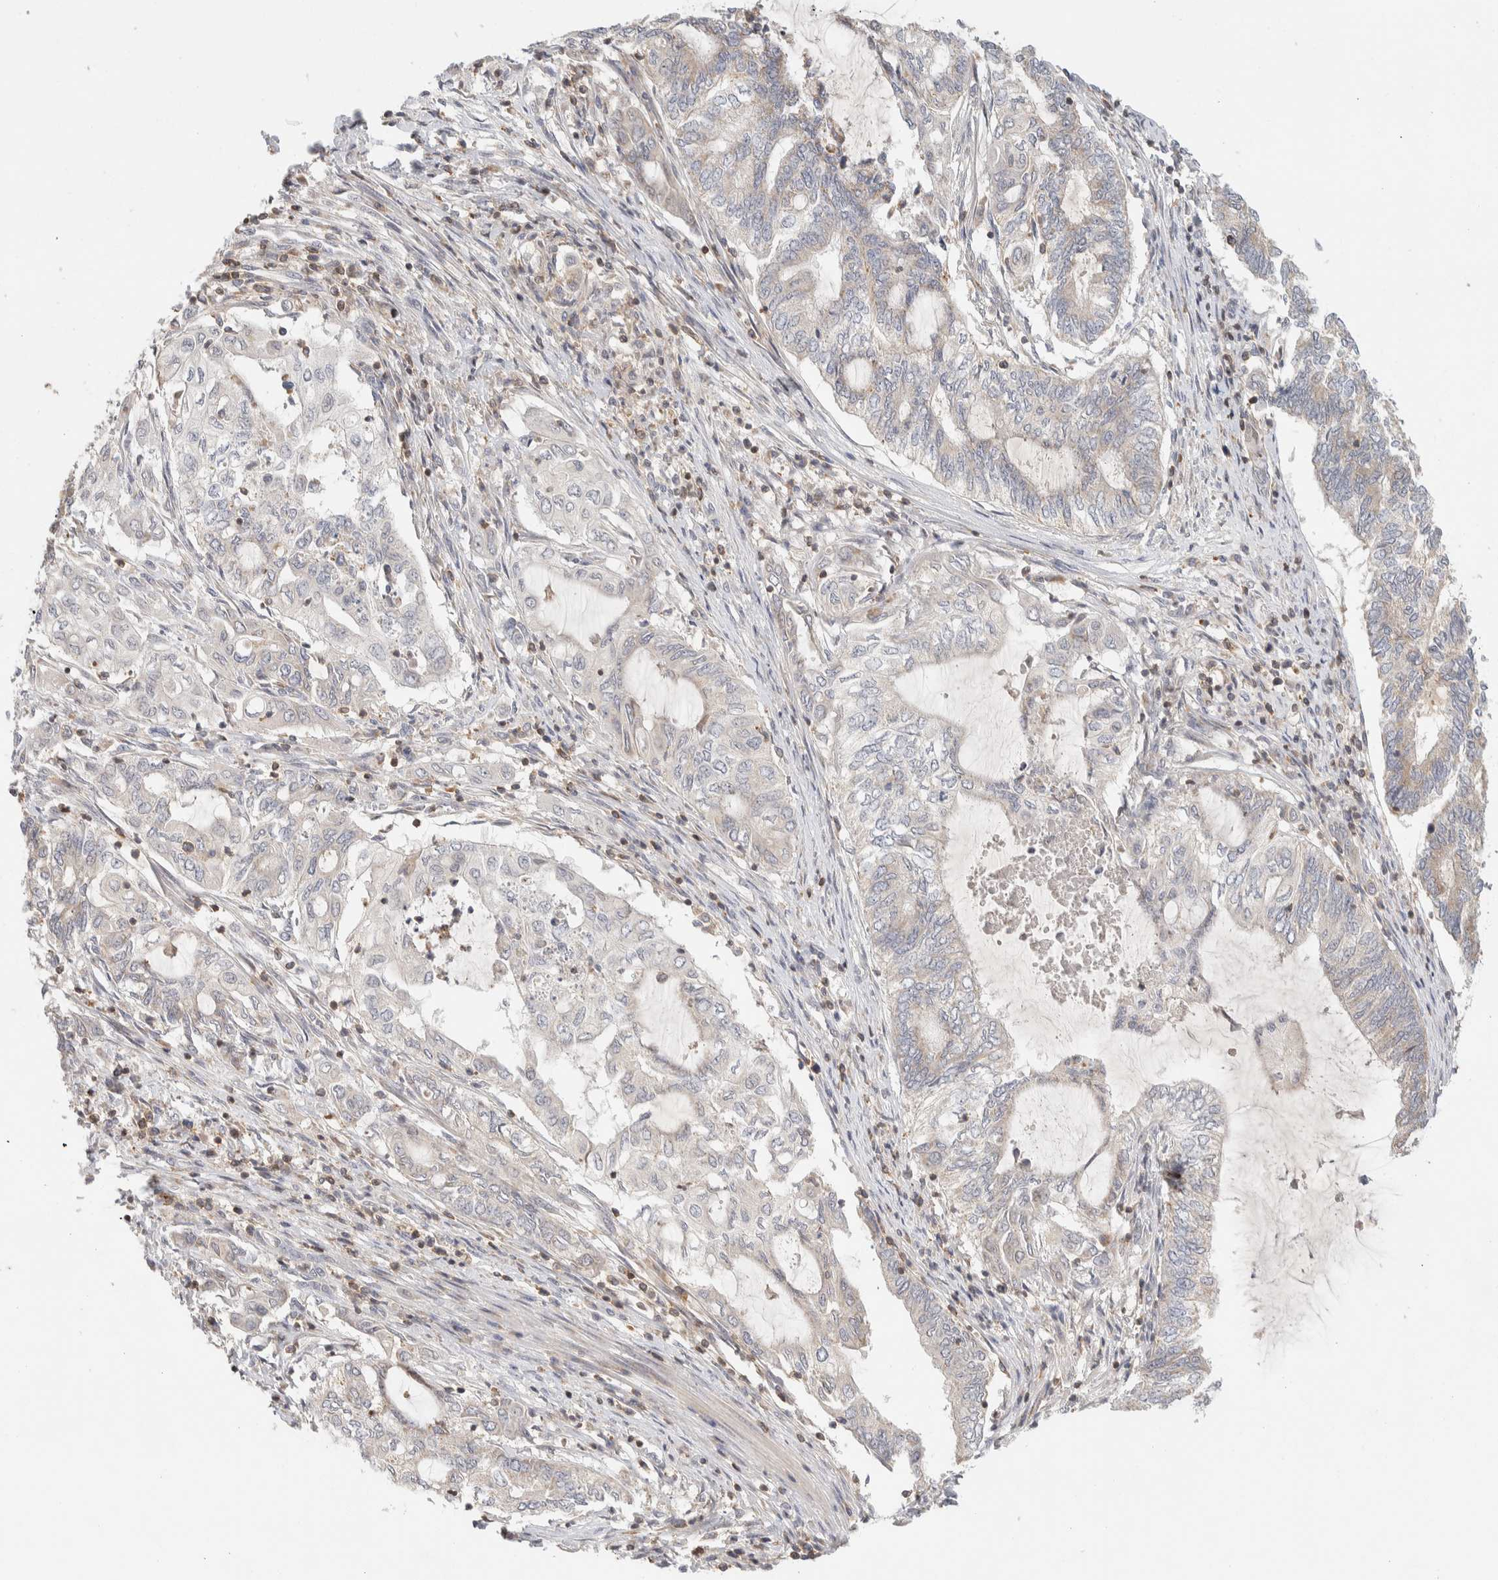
{"staining": {"intensity": "negative", "quantity": "none", "location": "none"}, "tissue": "endometrial cancer", "cell_type": "Tumor cells", "image_type": "cancer", "snomed": [{"axis": "morphology", "description": "Adenocarcinoma, NOS"}, {"axis": "topography", "description": "Uterus"}, {"axis": "topography", "description": "Endometrium"}], "caption": "There is no significant expression in tumor cells of endometrial adenocarcinoma. The staining is performed using DAB brown chromogen with nuclei counter-stained in using hematoxylin.", "gene": "RUNDC1", "patient": {"sex": "female", "age": 70}}